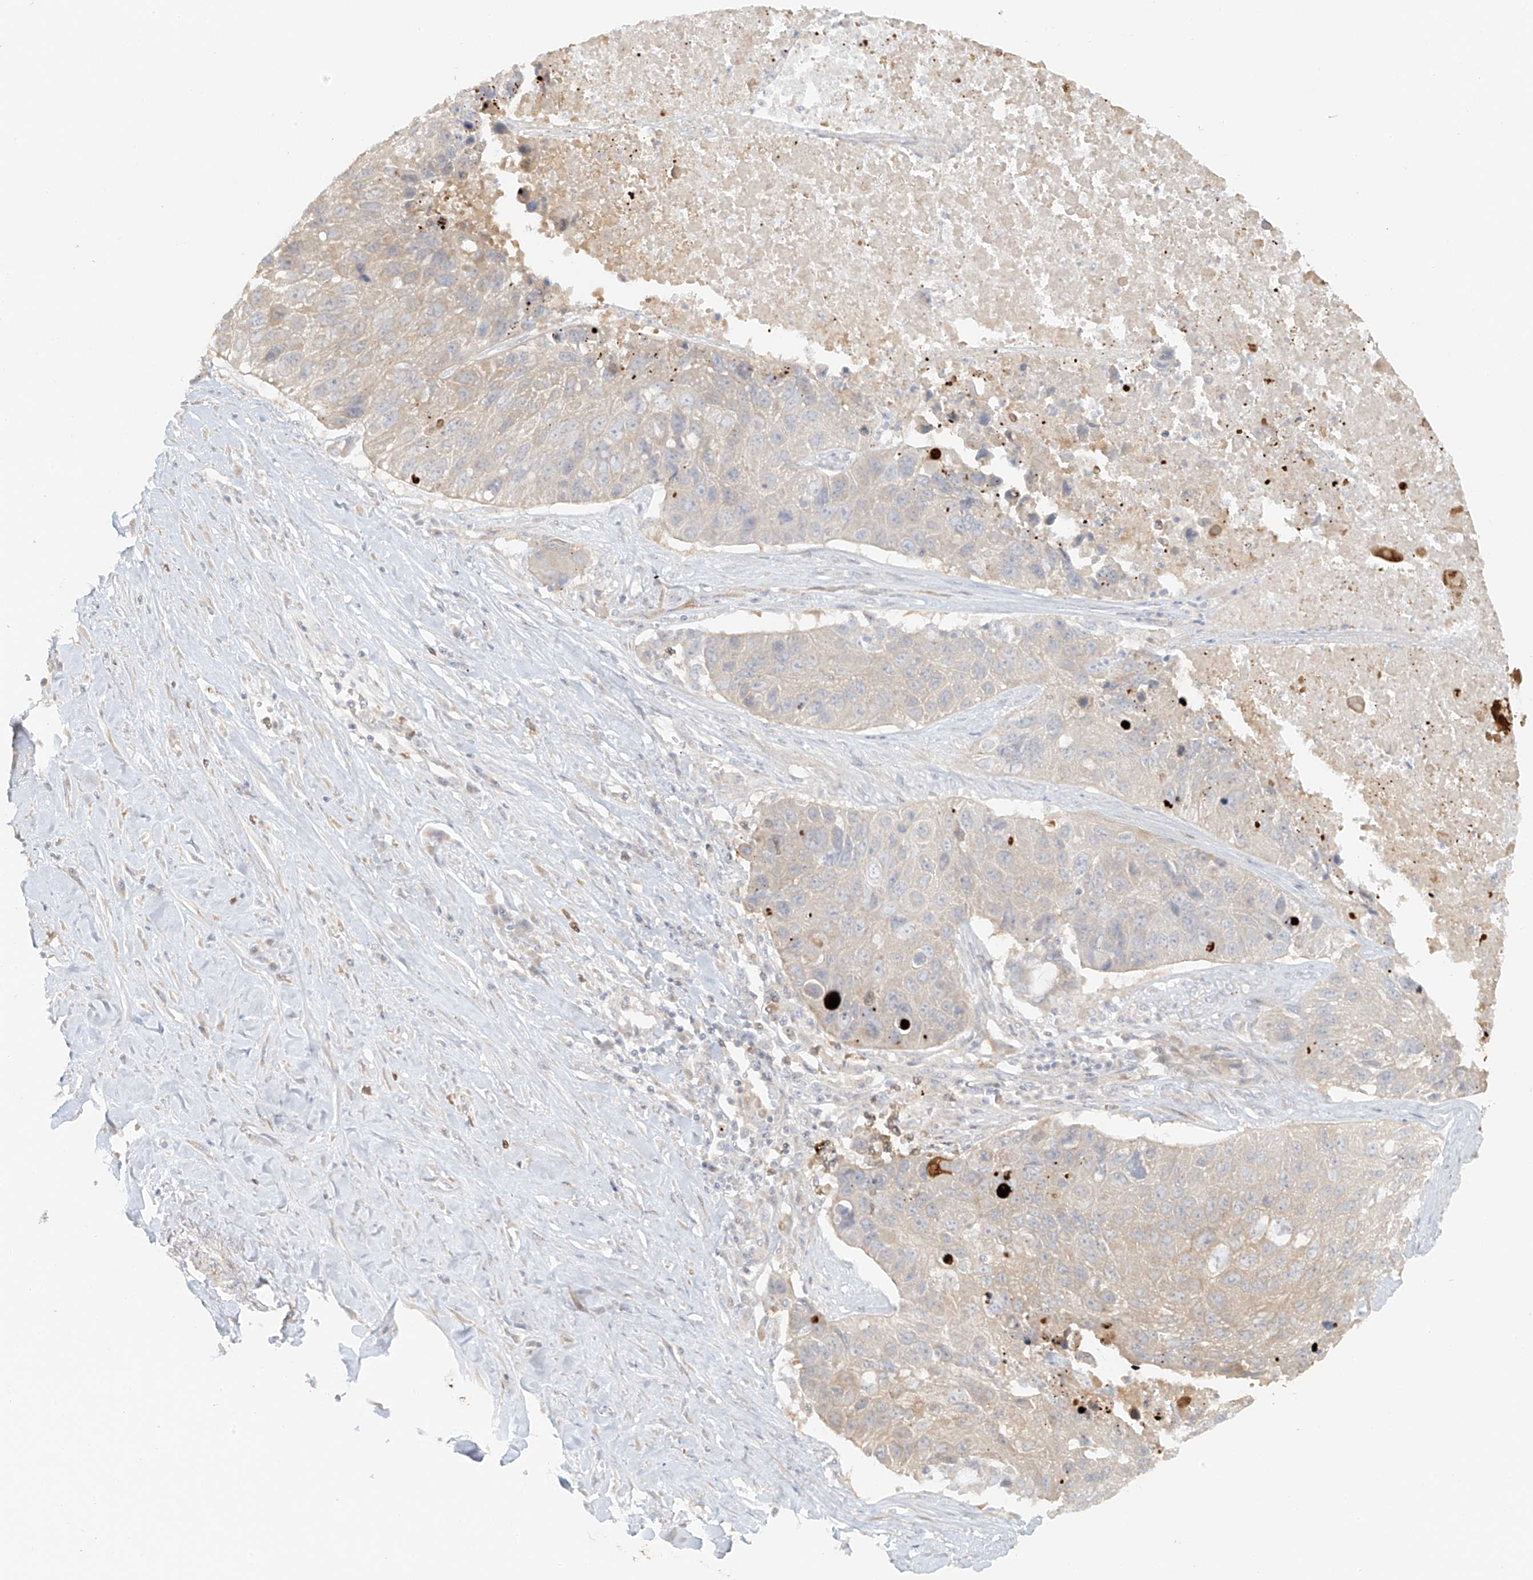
{"staining": {"intensity": "negative", "quantity": "none", "location": "none"}, "tissue": "lung cancer", "cell_type": "Tumor cells", "image_type": "cancer", "snomed": [{"axis": "morphology", "description": "Squamous cell carcinoma, NOS"}, {"axis": "topography", "description": "Lung"}], "caption": "A high-resolution micrograph shows immunohistochemistry staining of lung squamous cell carcinoma, which shows no significant positivity in tumor cells. (Stains: DAB (3,3'-diaminobenzidine) immunohistochemistry with hematoxylin counter stain, Microscopy: brightfield microscopy at high magnification).", "gene": "MIPEP", "patient": {"sex": "male", "age": 61}}